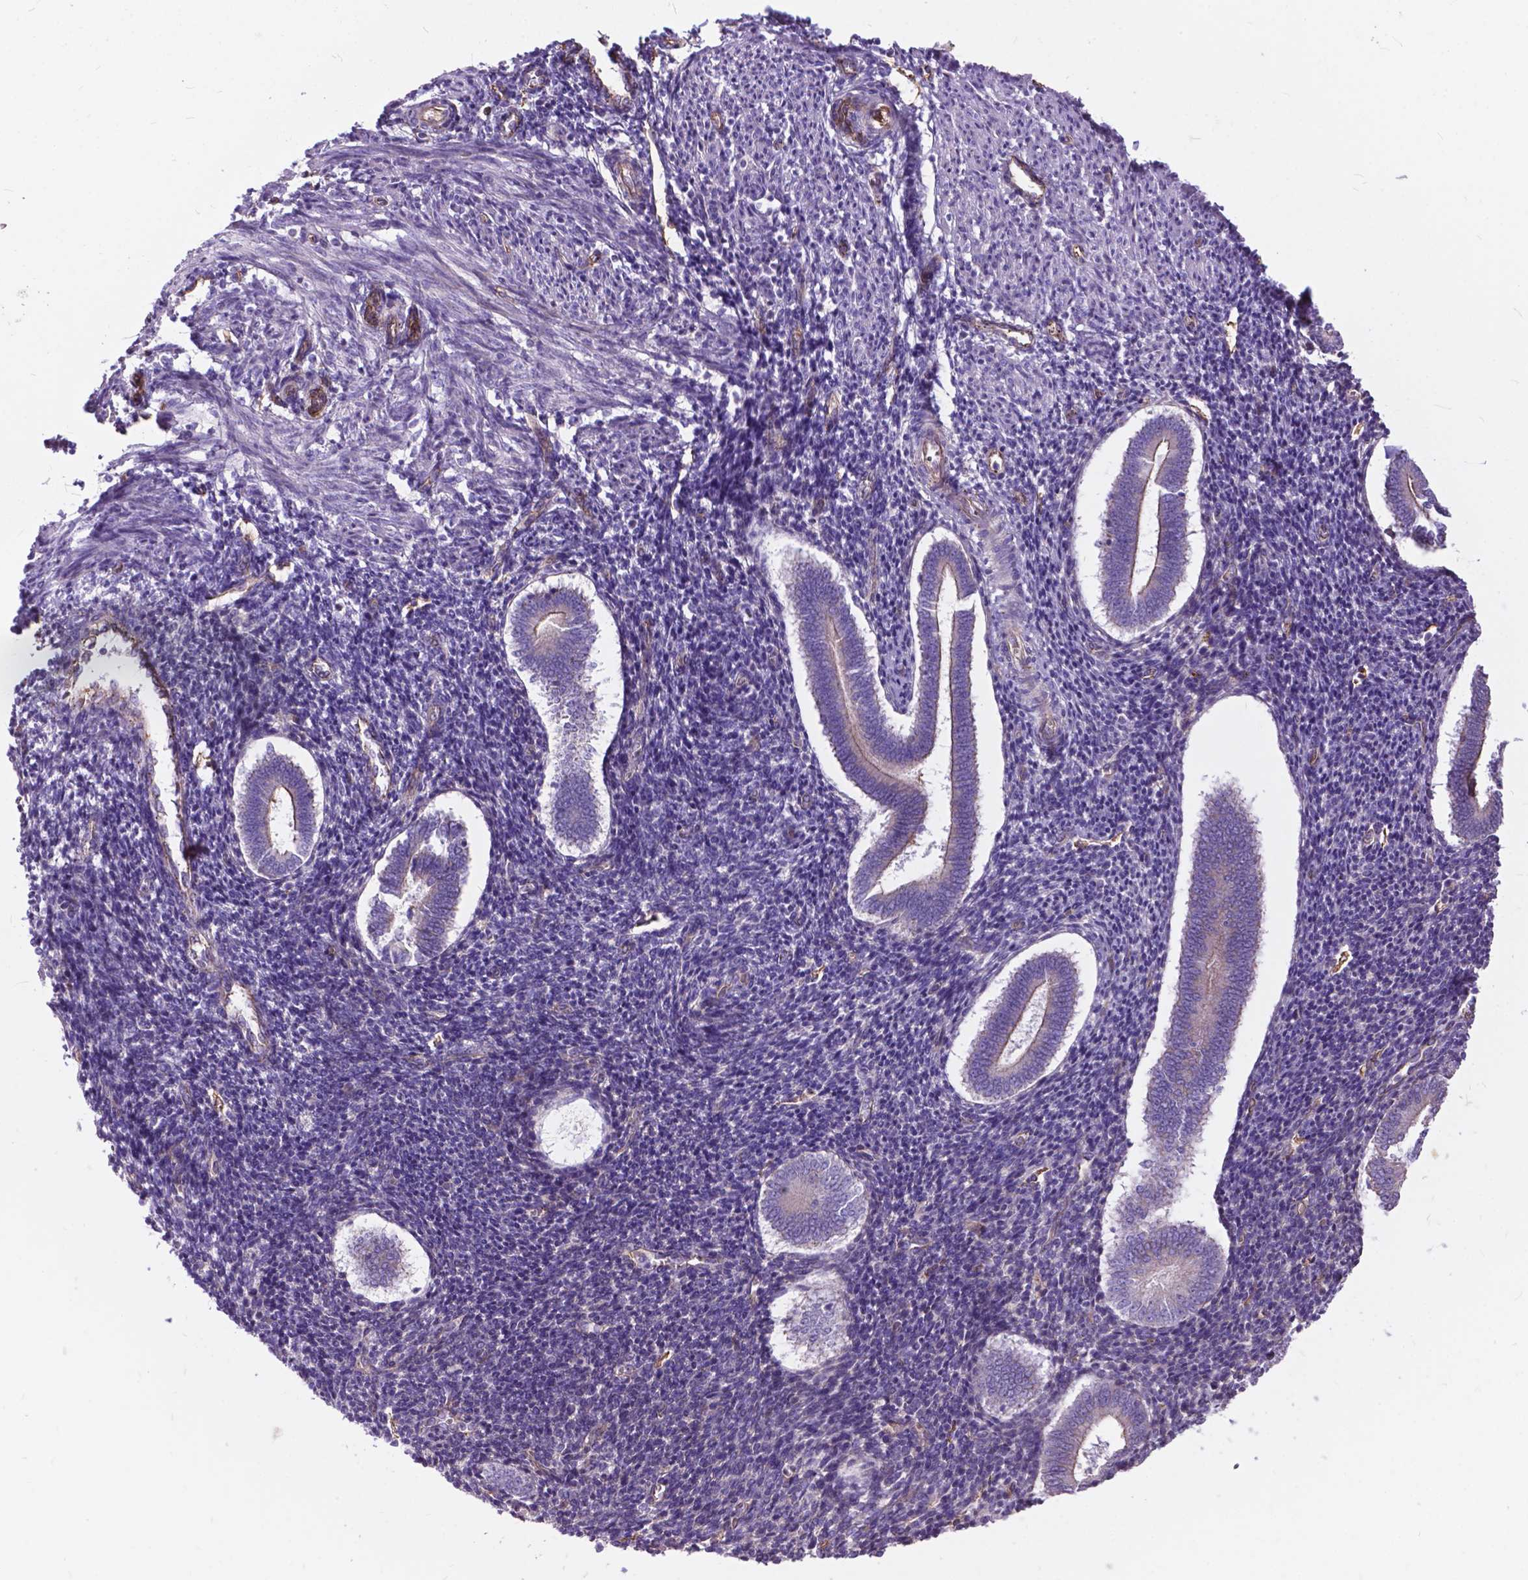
{"staining": {"intensity": "negative", "quantity": "none", "location": "none"}, "tissue": "endometrium", "cell_type": "Cells in endometrial stroma", "image_type": "normal", "snomed": [{"axis": "morphology", "description": "Normal tissue, NOS"}, {"axis": "topography", "description": "Endometrium"}], "caption": "A high-resolution photomicrograph shows immunohistochemistry staining of unremarkable endometrium, which displays no significant positivity in cells in endometrial stroma. The staining is performed using DAB brown chromogen with nuclei counter-stained in using hematoxylin.", "gene": "FLT4", "patient": {"sex": "female", "age": 25}}